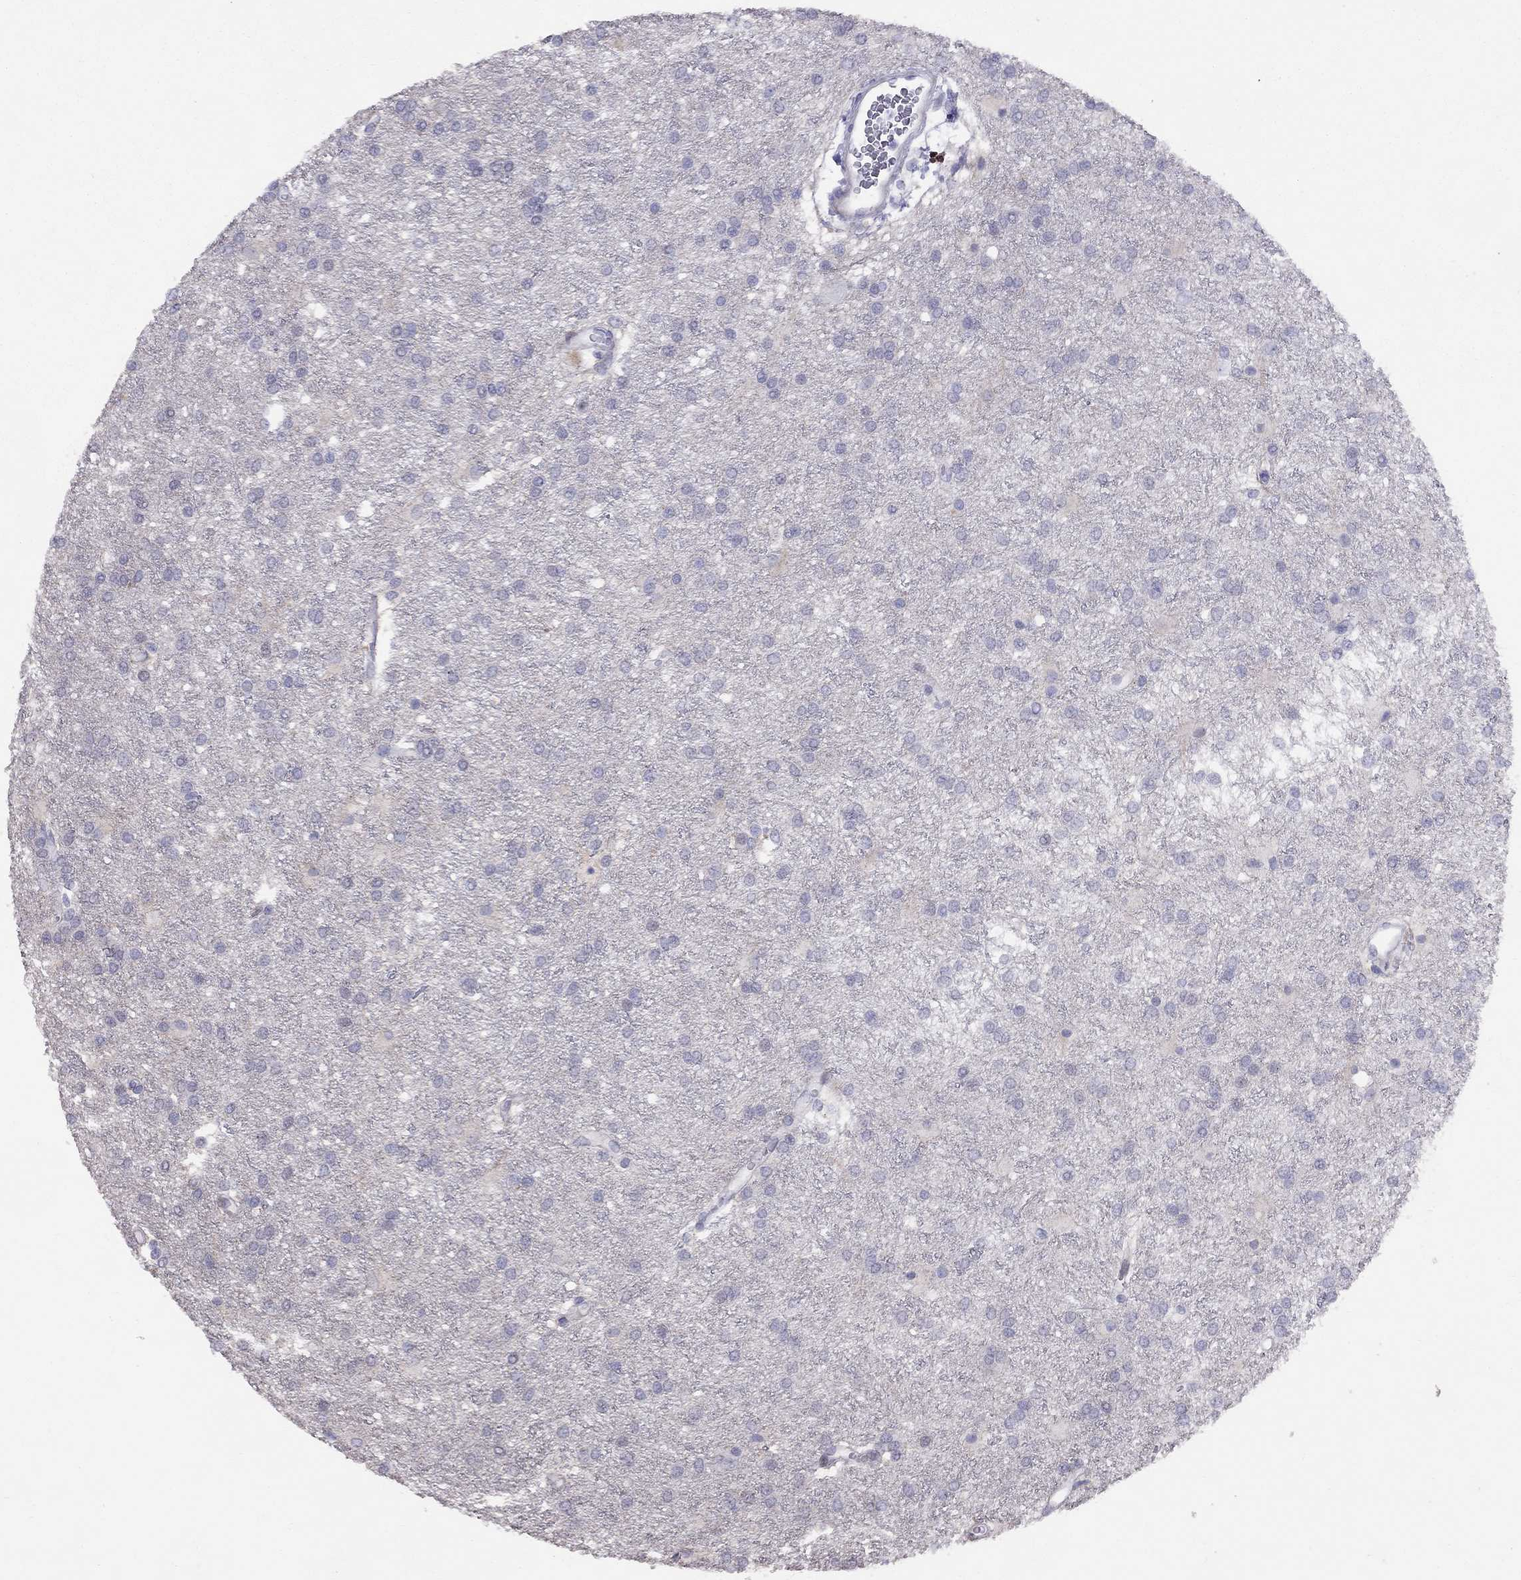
{"staining": {"intensity": "negative", "quantity": "none", "location": "none"}, "tissue": "glioma", "cell_type": "Tumor cells", "image_type": "cancer", "snomed": [{"axis": "morphology", "description": "Glioma, malignant, Low grade"}, {"axis": "topography", "description": "Brain"}], "caption": "DAB (3,3'-diaminobenzidine) immunohistochemical staining of human malignant glioma (low-grade) displays no significant expression in tumor cells.", "gene": "MAGEB4", "patient": {"sex": "female", "age": 32}}